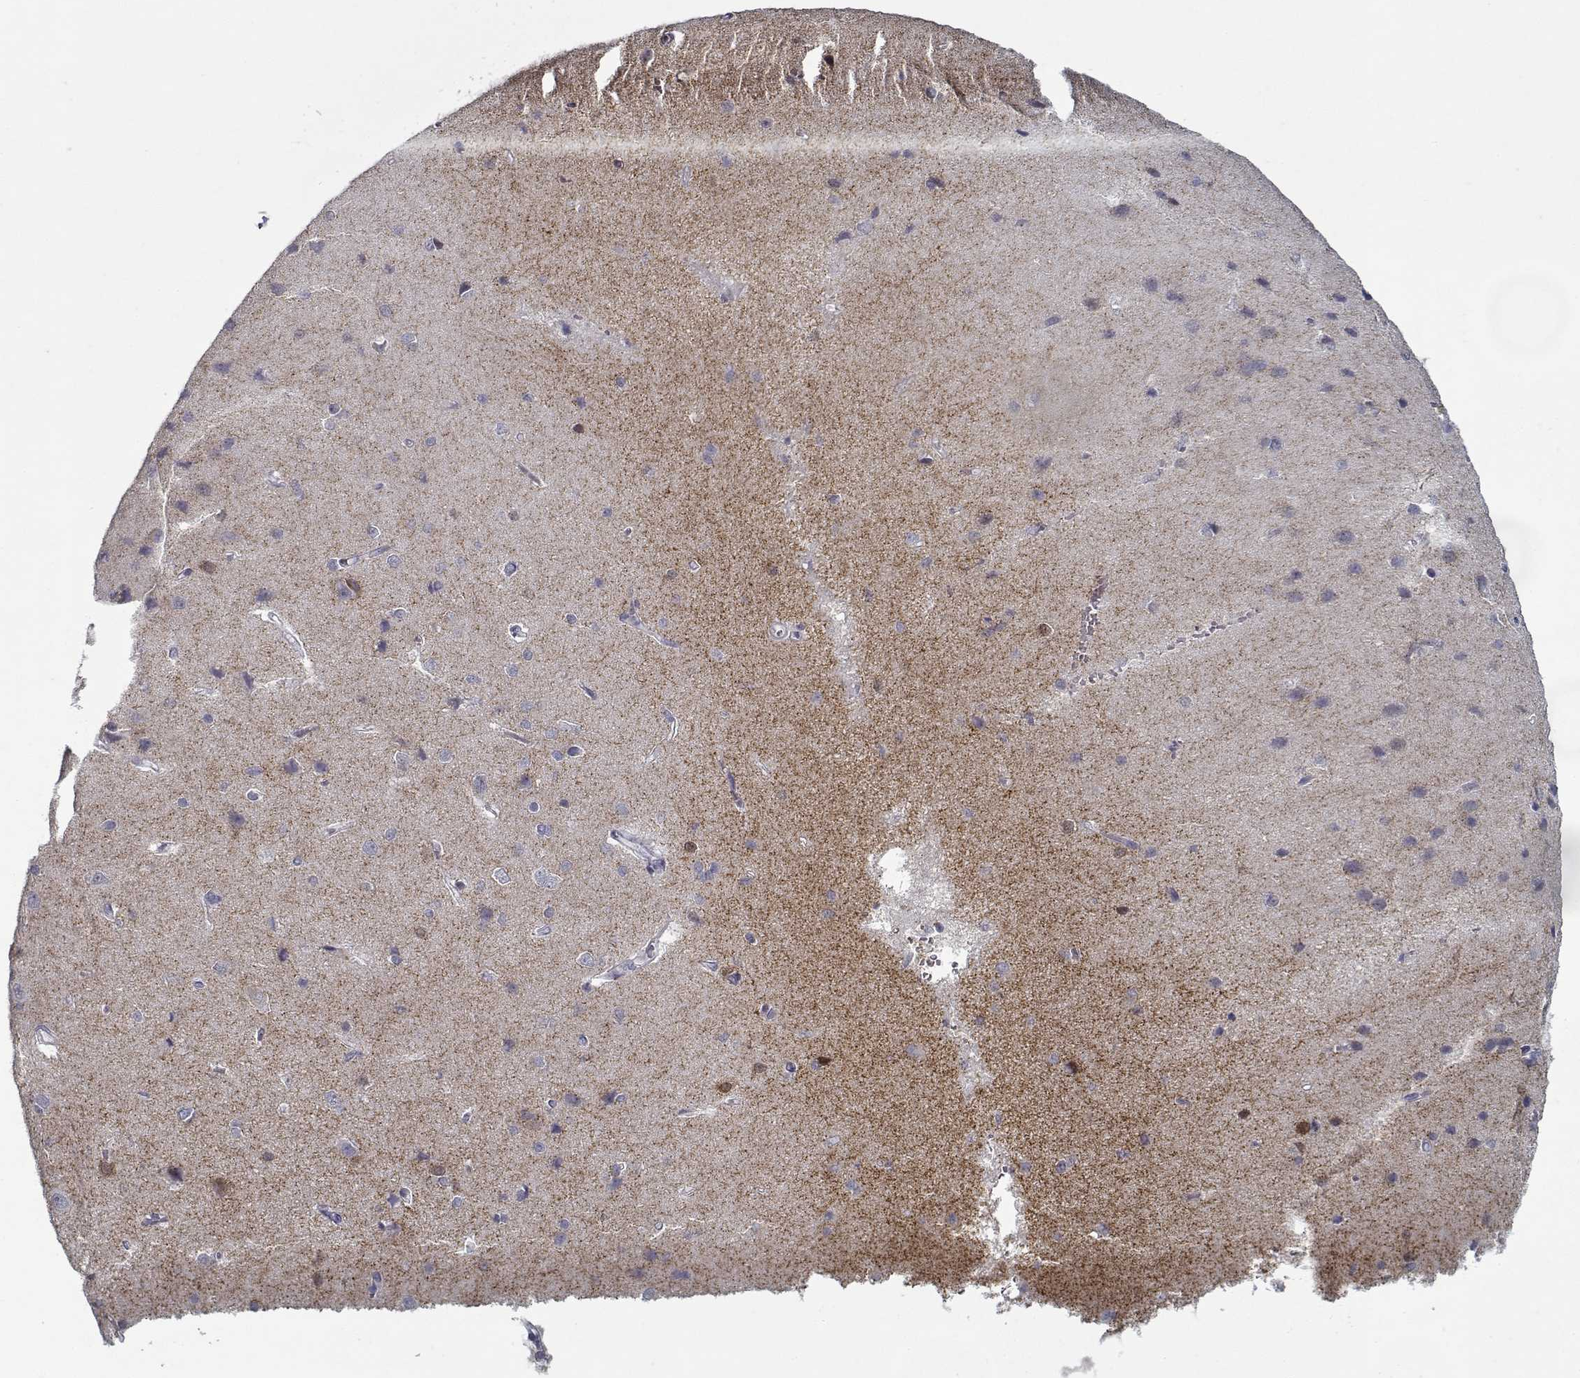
{"staining": {"intensity": "negative", "quantity": "none", "location": "none"}, "tissue": "cerebral cortex", "cell_type": "Endothelial cells", "image_type": "normal", "snomed": [{"axis": "morphology", "description": "Normal tissue, NOS"}, {"axis": "topography", "description": "Cerebral cortex"}], "caption": "Endothelial cells are negative for protein expression in unremarkable human cerebral cortex. (DAB (3,3'-diaminobenzidine) immunohistochemistry (IHC) visualized using brightfield microscopy, high magnification).", "gene": "GAD2", "patient": {"sex": "male", "age": 37}}